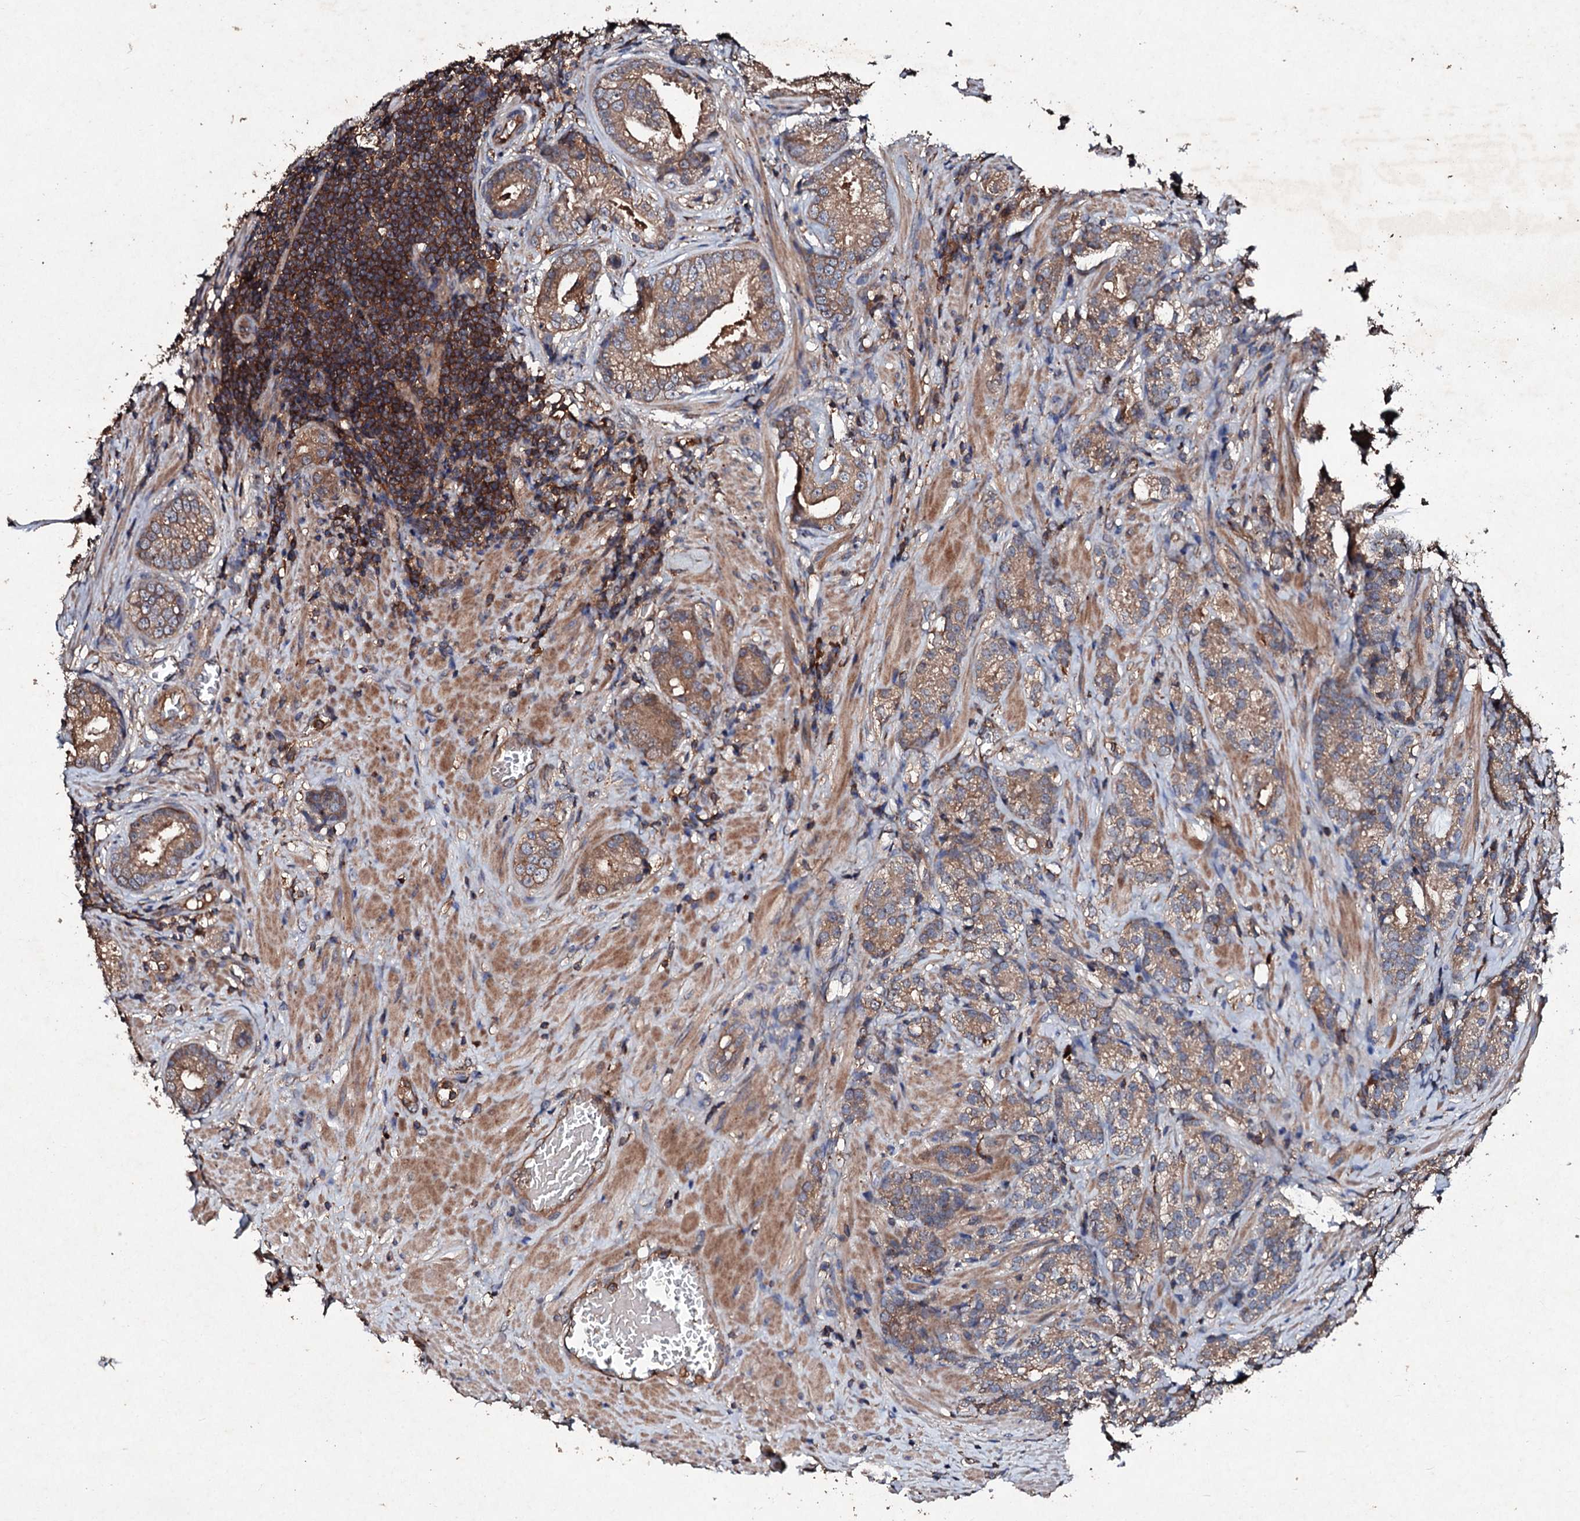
{"staining": {"intensity": "moderate", "quantity": ">75%", "location": "cytoplasmic/membranous"}, "tissue": "prostate cancer", "cell_type": "Tumor cells", "image_type": "cancer", "snomed": [{"axis": "morphology", "description": "Adenocarcinoma, High grade"}, {"axis": "topography", "description": "Prostate"}], "caption": "The image exhibits a brown stain indicating the presence of a protein in the cytoplasmic/membranous of tumor cells in prostate cancer (adenocarcinoma (high-grade)).", "gene": "KERA", "patient": {"sex": "male", "age": 69}}